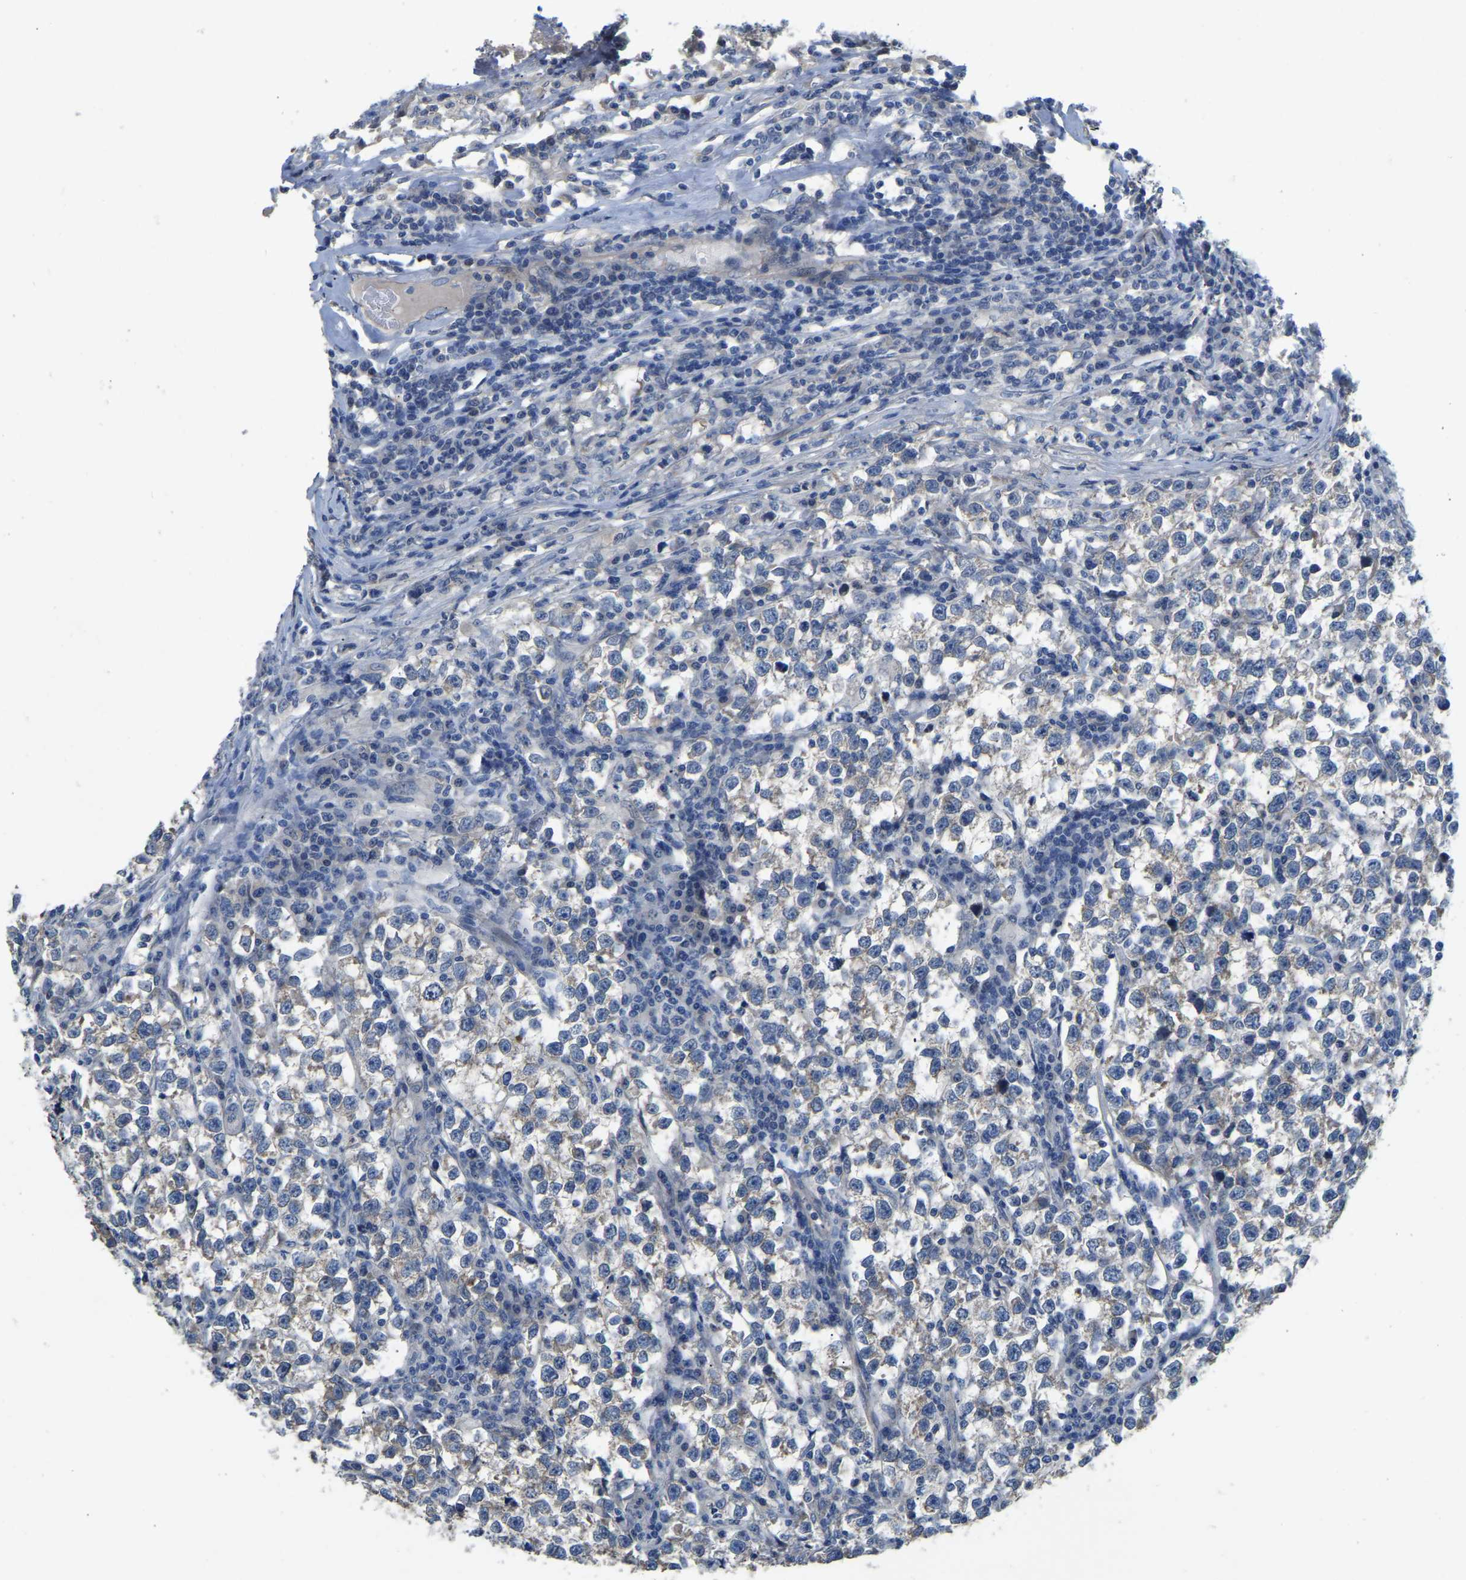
{"staining": {"intensity": "negative", "quantity": "none", "location": "none"}, "tissue": "testis cancer", "cell_type": "Tumor cells", "image_type": "cancer", "snomed": [{"axis": "morphology", "description": "Normal tissue, NOS"}, {"axis": "morphology", "description": "Seminoma, NOS"}, {"axis": "topography", "description": "Testis"}], "caption": "There is no significant expression in tumor cells of seminoma (testis).", "gene": "HIGD2B", "patient": {"sex": "male", "age": 43}}